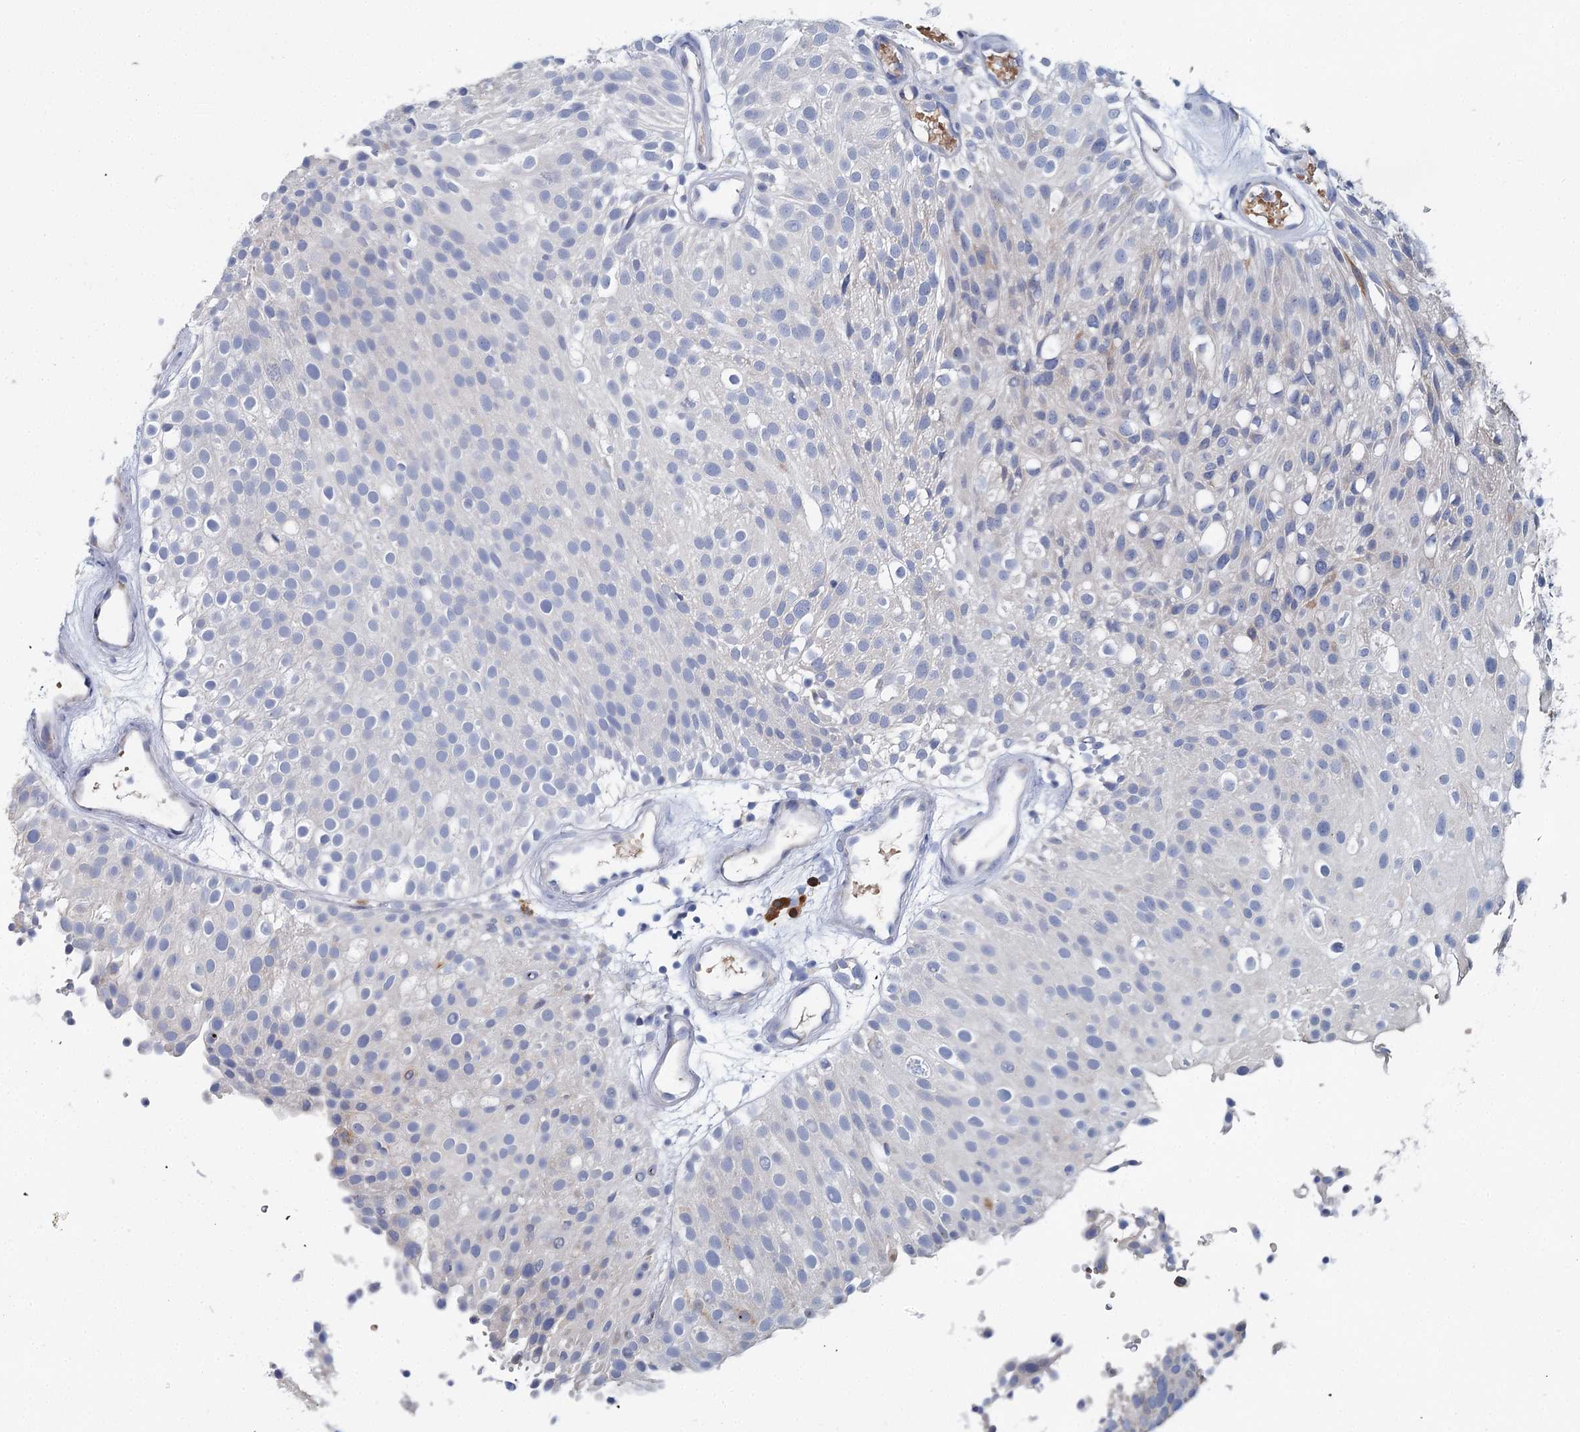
{"staining": {"intensity": "negative", "quantity": "none", "location": "none"}, "tissue": "urothelial cancer", "cell_type": "Tumor cells", "image_type": "cancer", "snomed": [{"axis": "morphology", "description": "Urothelial carcinoma, Low grade"}, {"axis": "topography", "description": "Urinary bladder"}], "caption": "Photomicrograph shows no protein staining in tumor cells of urothelial cancer tissue.", "gene": "ANKRD16", "patient": {"sex": "male", "age": 78}}